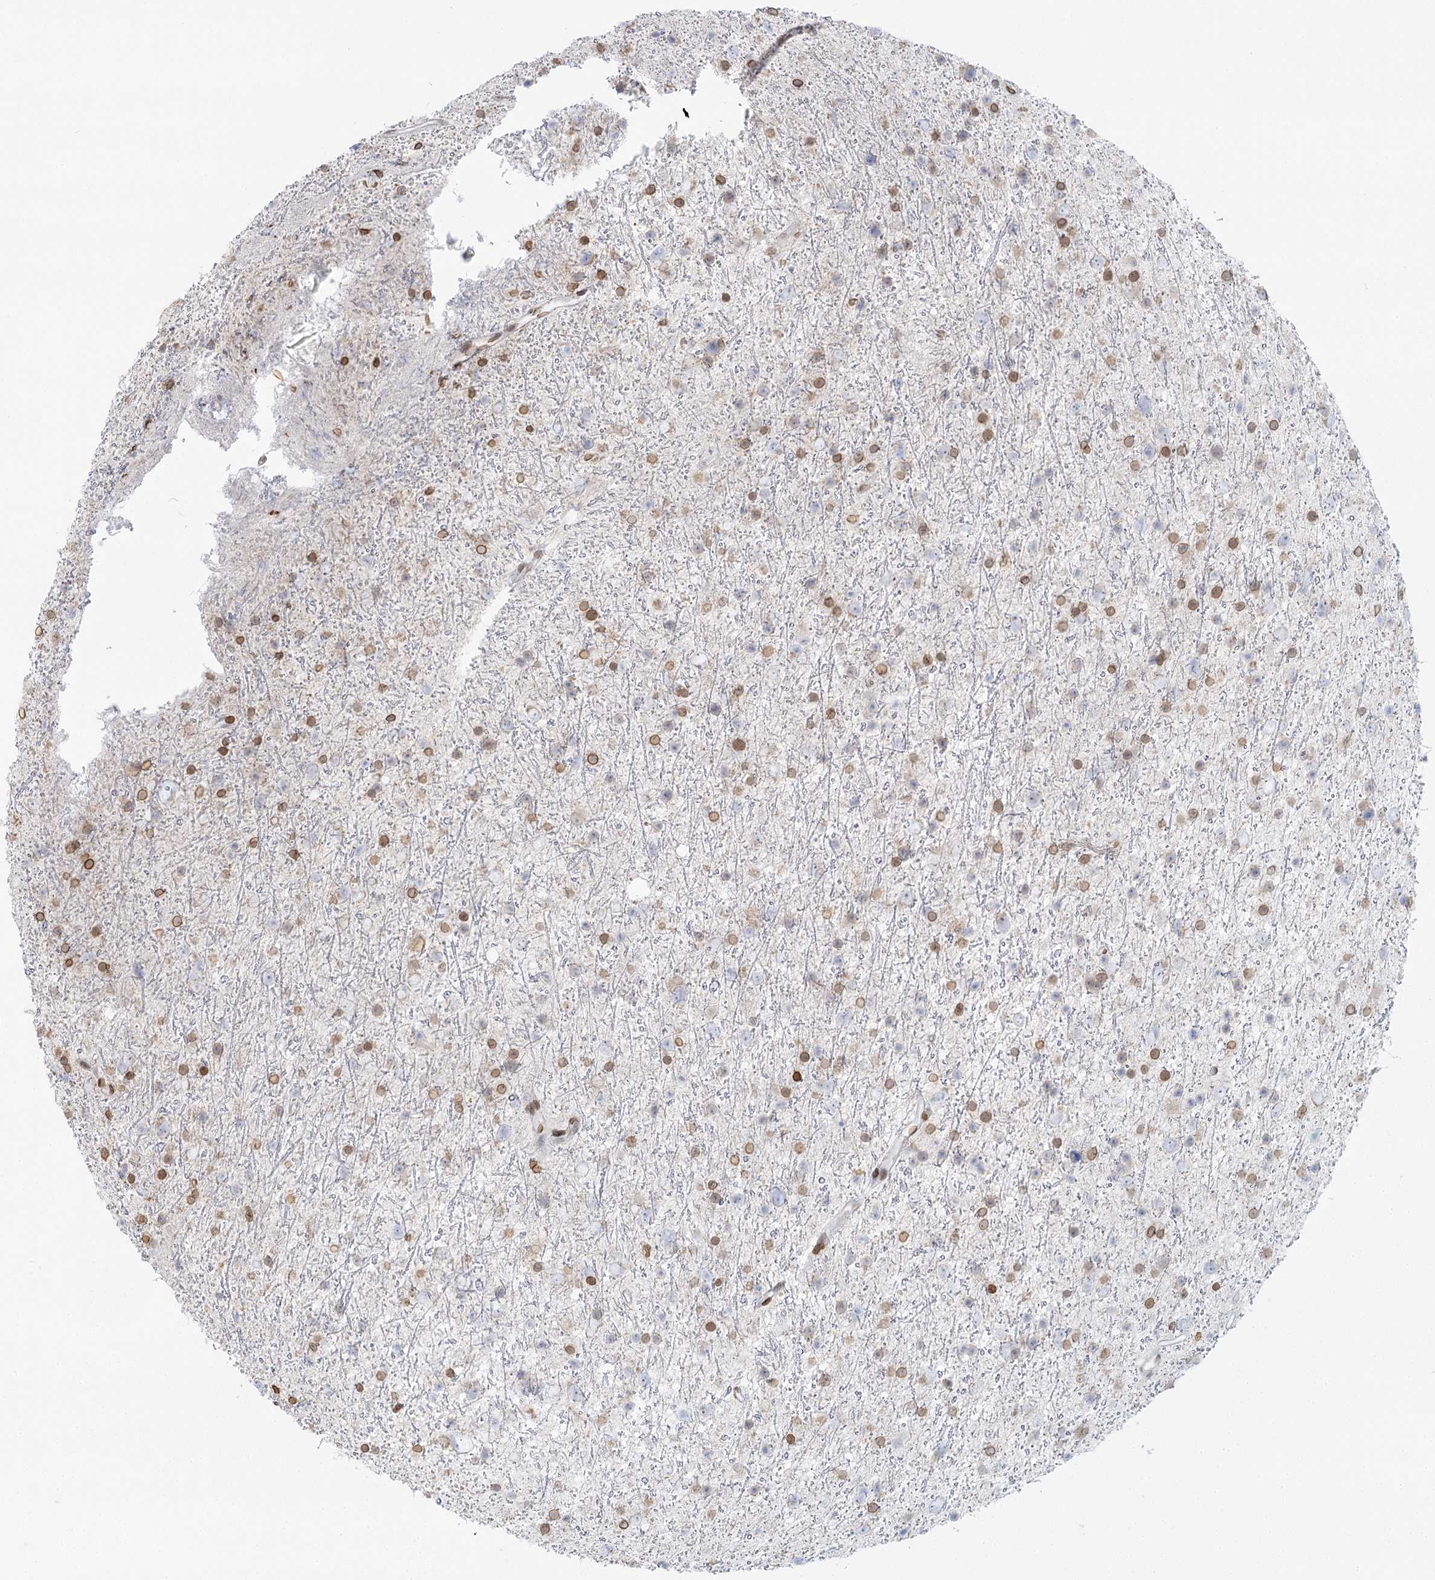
{"staining": {"intensity": "moderate", "quantity": "<25%", "location": "cytoplasmic/membranous,nuclear"}, "tissue": "glioma", "cell_type": "Tumor cells", "image_type": "cancer", "snomed": [{"axis": "morphology", "description": "Glioma, malignant, Low grade"}, {"axis": "topography", "description": "Cerebral cortex"}], "caption": "About <25% of tumor cells in glioma demonstrate moderate cytoplasmic/membranous and nuclear protein positivity as visualized by brown immunohistochemical staining.", "gene": "VWA5A", "patient": {"sex": "female", "age": 39}}